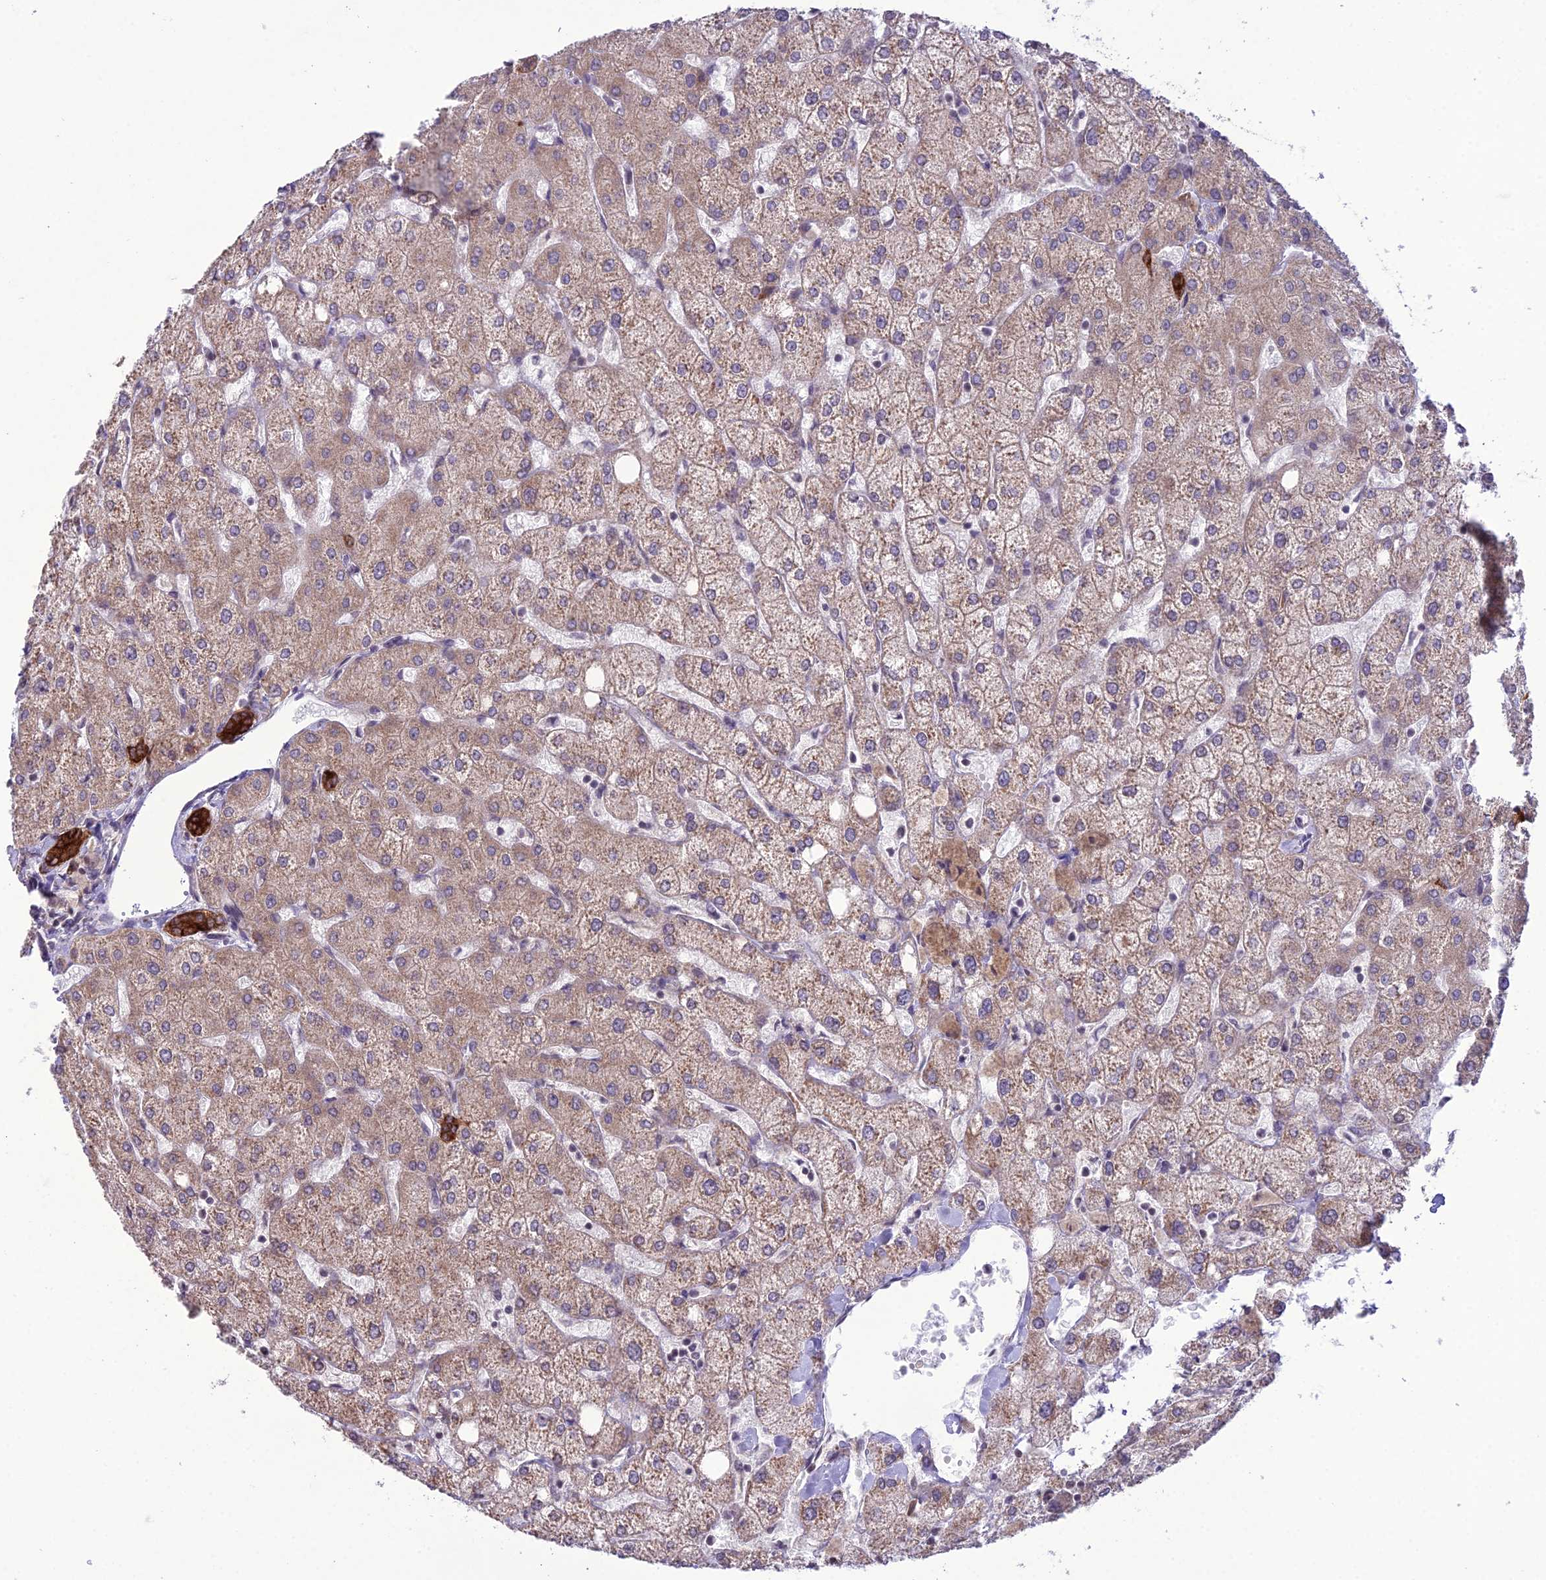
{"staining": {"intensity": "strong", "quantity": ">75%", "location": "cytoplasmic/membranous"}, "tissue": "liver", "cell_type": "Cholangiocytes", "image_type": "normal", "snomed": [{"axis": "morphology", "description": "Normal tissue, NOS"}, {"axis": "topography", "description": "Liver"}], "caption": "Immunohistochemistry of unremarkable liver displays high levels of strong cytoplasmic/membranous expression in about >75% of cholangiocytes.", "gene": "RPS26", "patient": {"sex": "female", "age": 54}}